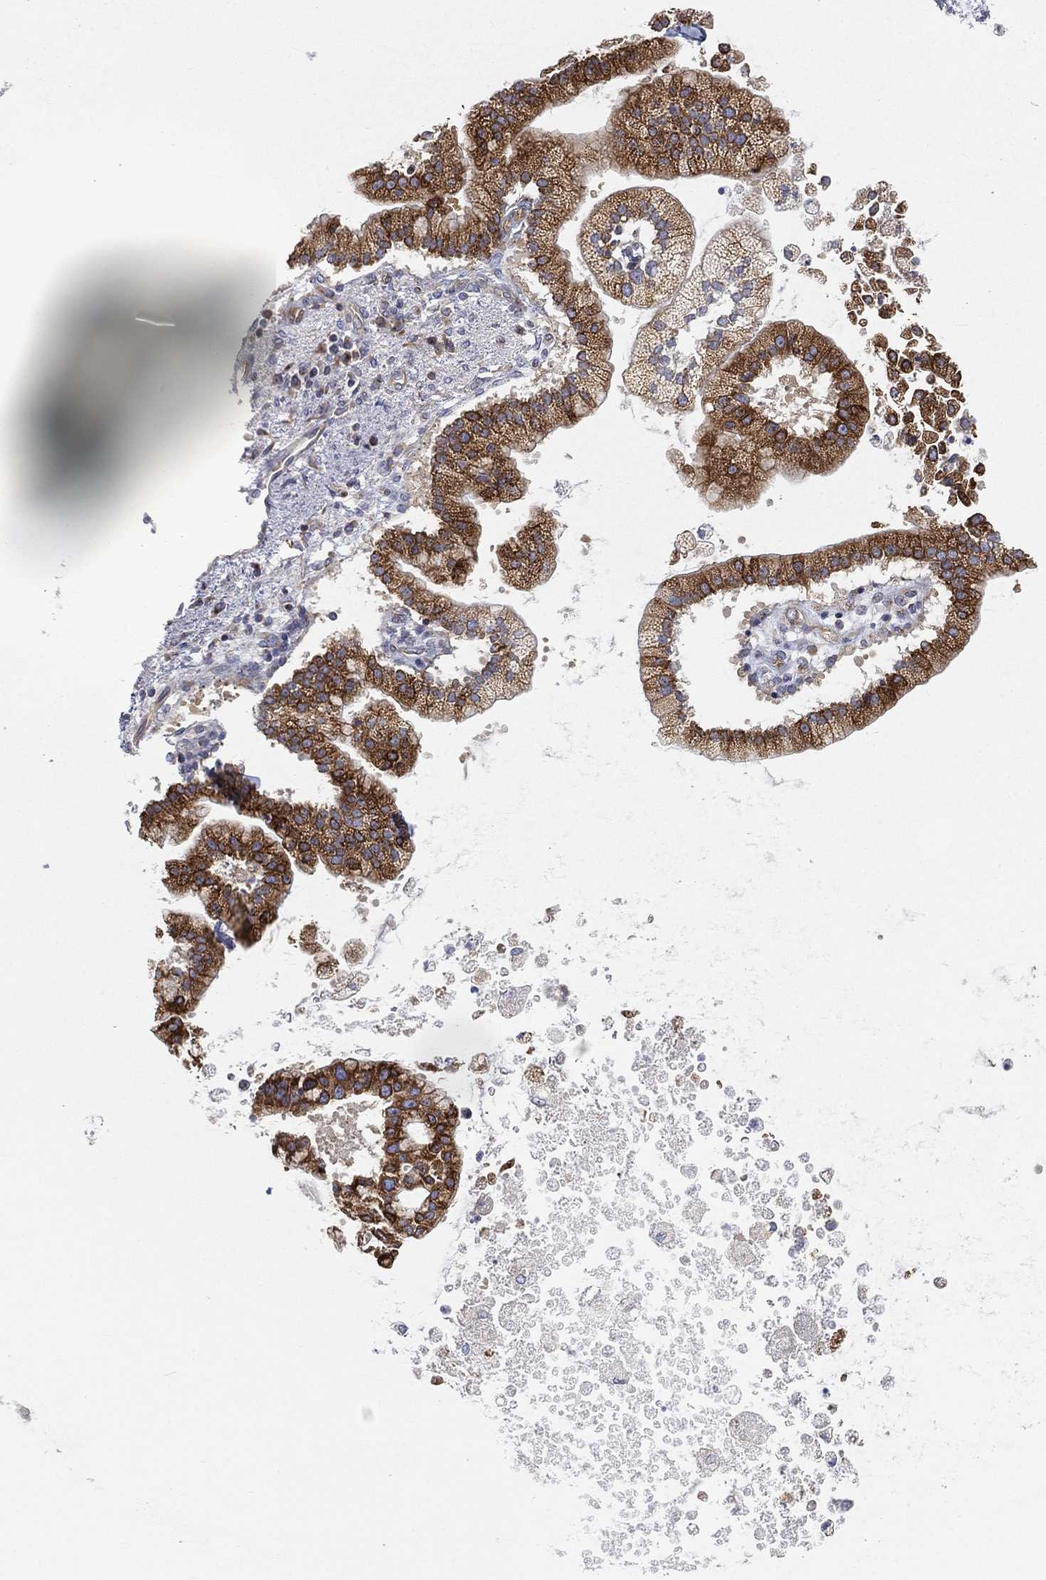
{"staining": {"intensity": "strong", "quantity": ">75%", "location": "cytoplasmic/membranous"}, "tissue": "liver cancer", "cell_type": "Tumor cells", "image_type": "cancer", "snomed": [{"axis": "morphology", "description": "Cholangiocarcinoma"}, {"axis": "topography", "description": "Liver"}], "caption": "Immunohistochemical staining of human liver cancer (cholangiocarcinoma) exhibits high levels of strong cytoplasmic/membranous protein expression in about >75% of tumor cells. The protein is stained brown, and the nuclei are stained in blue (DAB IHC with brightfield microscopy, high magnification).", "gene": "TMEM25", "patient": {"sex": "male", "age": 50}}